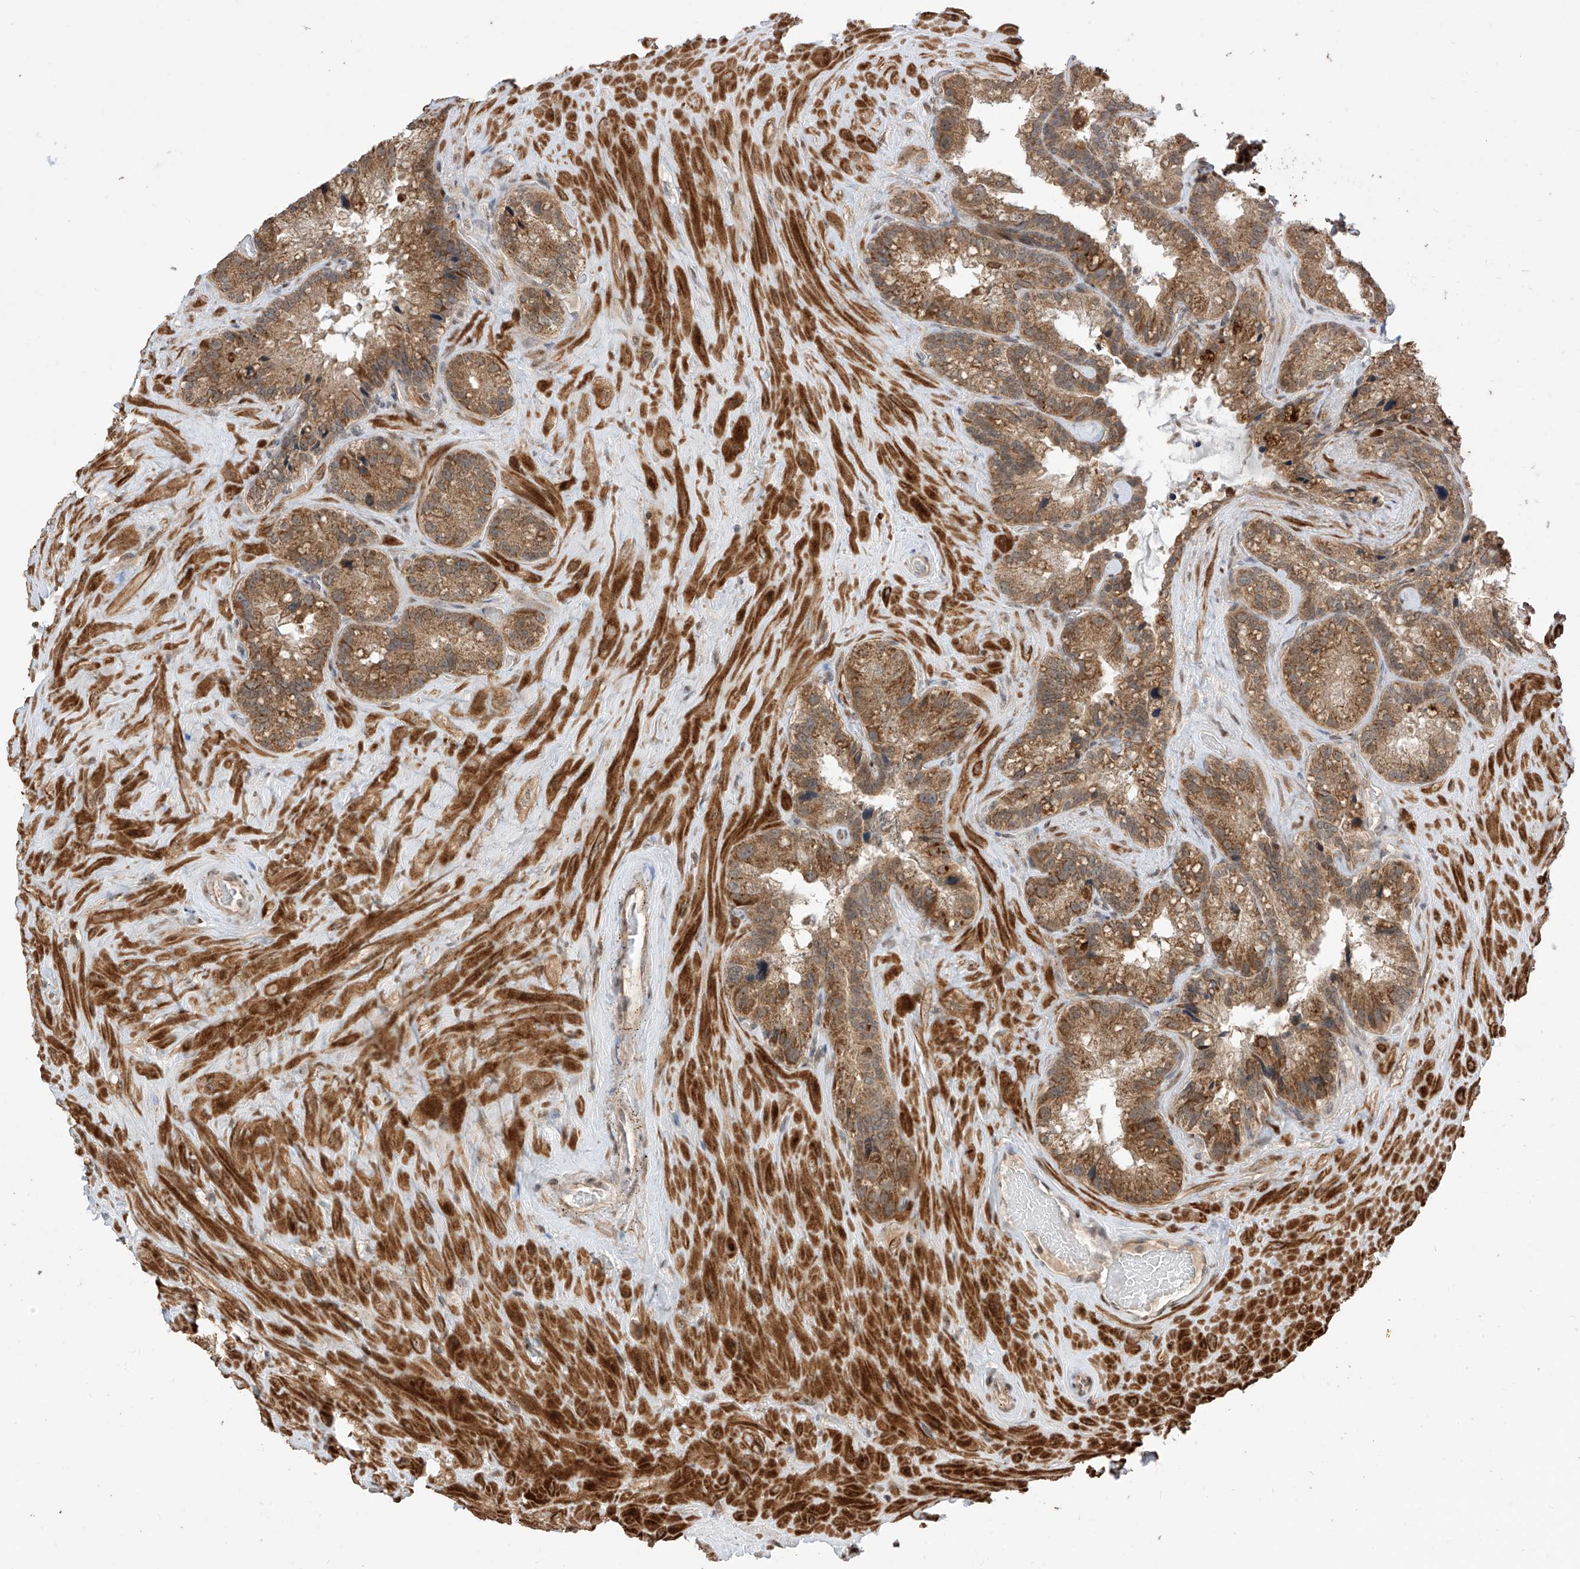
{"staining": {"intensity": "moderate", "quantity": ">75%", "location": "cytoplasmic/membranous,nuclear"}, "tissue": "seminal vesicle", "cell_type": "Glandular cells", "image_type": "normal", "snomed": [{"axis": "morphology", "description": "Normal tissue, NOS"}, {"axis": "topography", "description": "Prostate"}, {"axis": "topography", "description": "Seminal veicle"}], "caption": "DAB immunohistochemical staining of normal human seminal vesicle demonstrates moderate cytoplasmic/membranous,nuclear protein staining in about >75% of glandular cells. The staining is performed using DAB brown chromogen to label protein expression. The nuclei are counter-stained blue using hematoxylin.", "gene": "LATS1", "patient": {"sex": "male", "age": 68}}